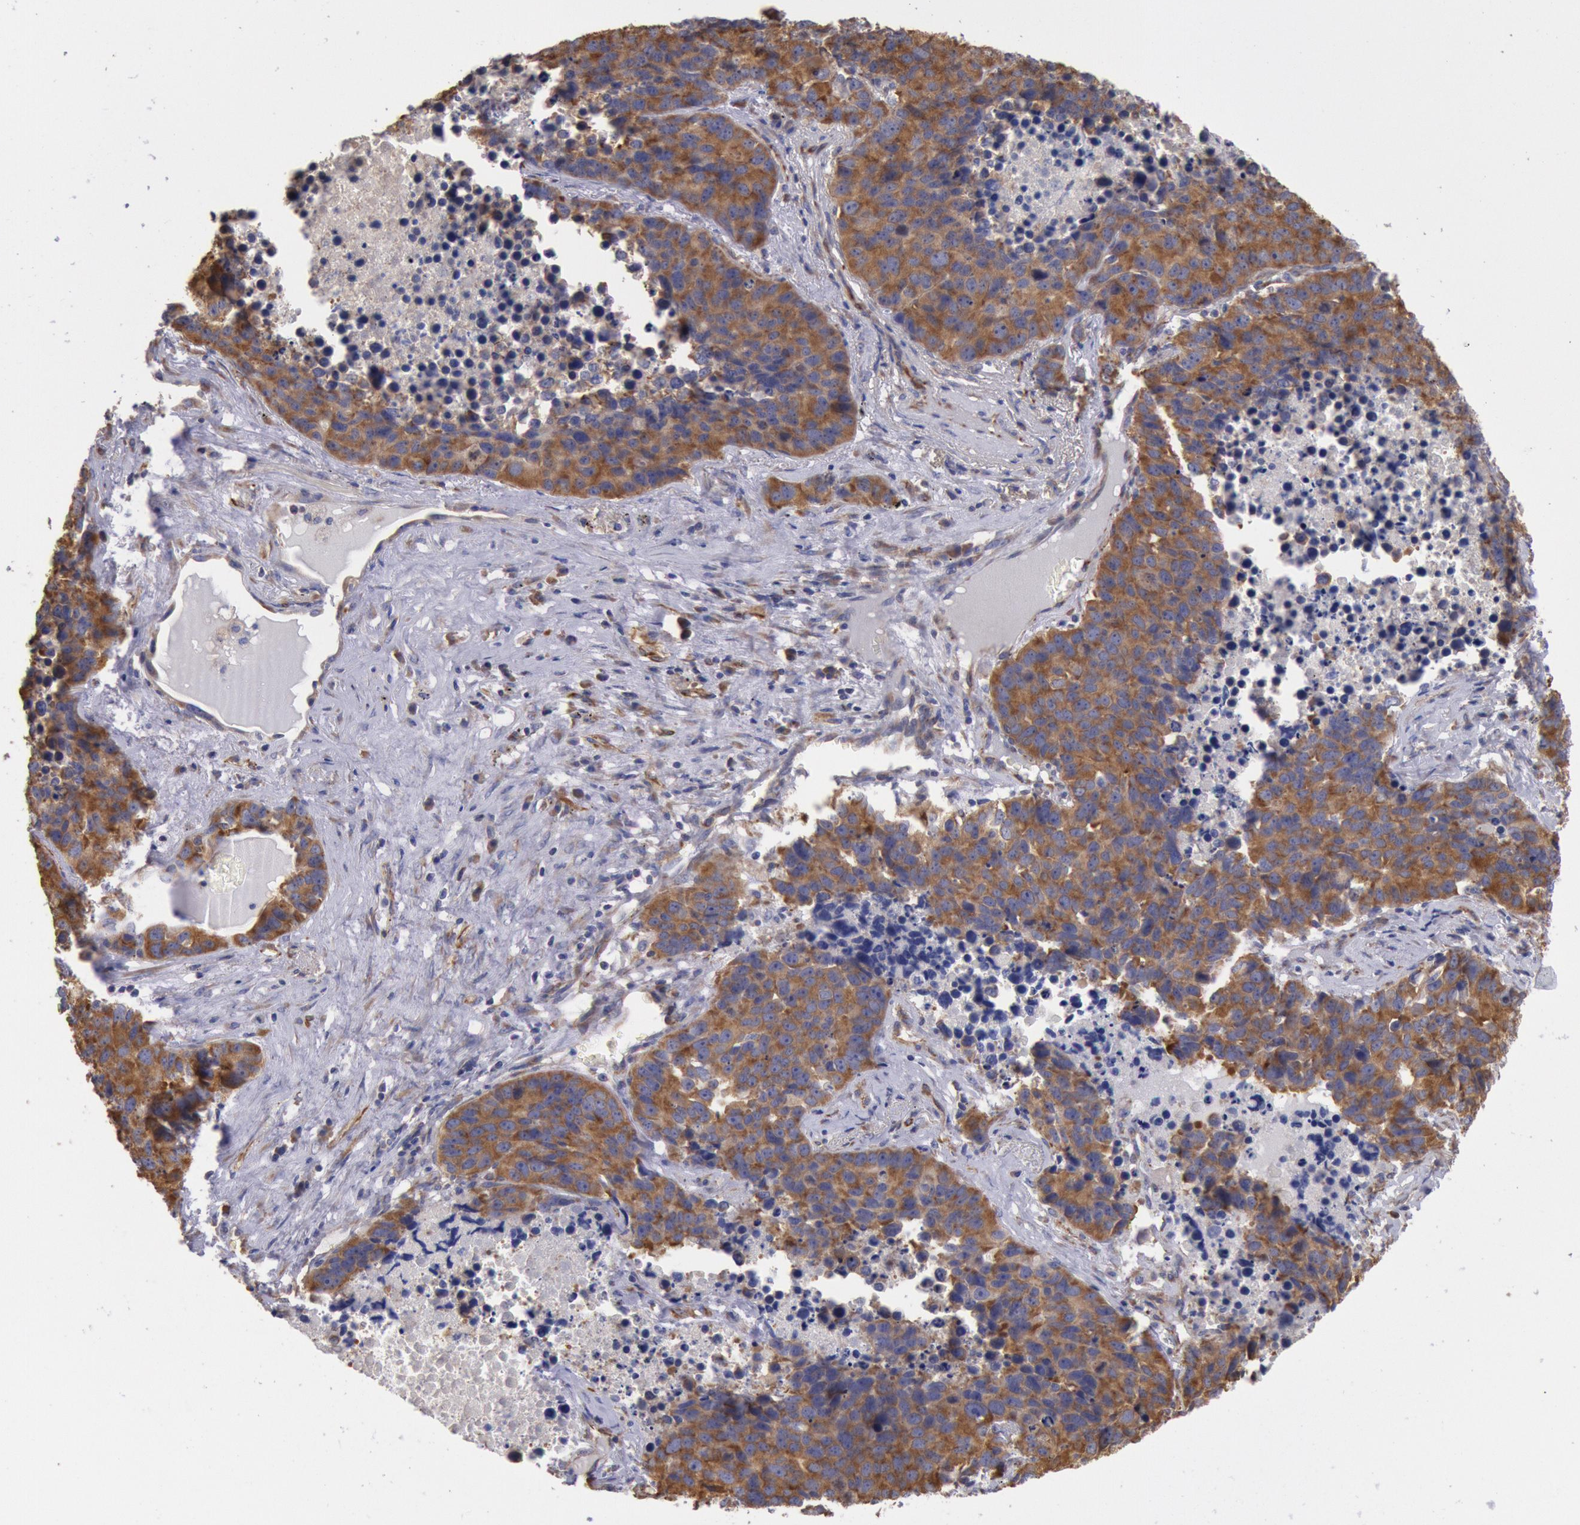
{"staining": {"intensity": "moderate", "quantity": ">75%", "location": "cytoplasmic/membranous"}, "tissue": "lung cancer", "cell_type": "Tumor cells", "image_type": "cancer", "snomed": [{"axis": "morphology", "description": "Carcinoid, malignant, NOS"}, {"axis": "topography", "description": "Lung"}], "caption": "A micrograph showing moderate cytoplasmic/membranous expression in about >75% of tumor cells in malignant carcinoid (lung), as visualized by brown immunohistochemical staining.", "gene": "DRG1", "patient": {"sex": "male", "age": 60}}